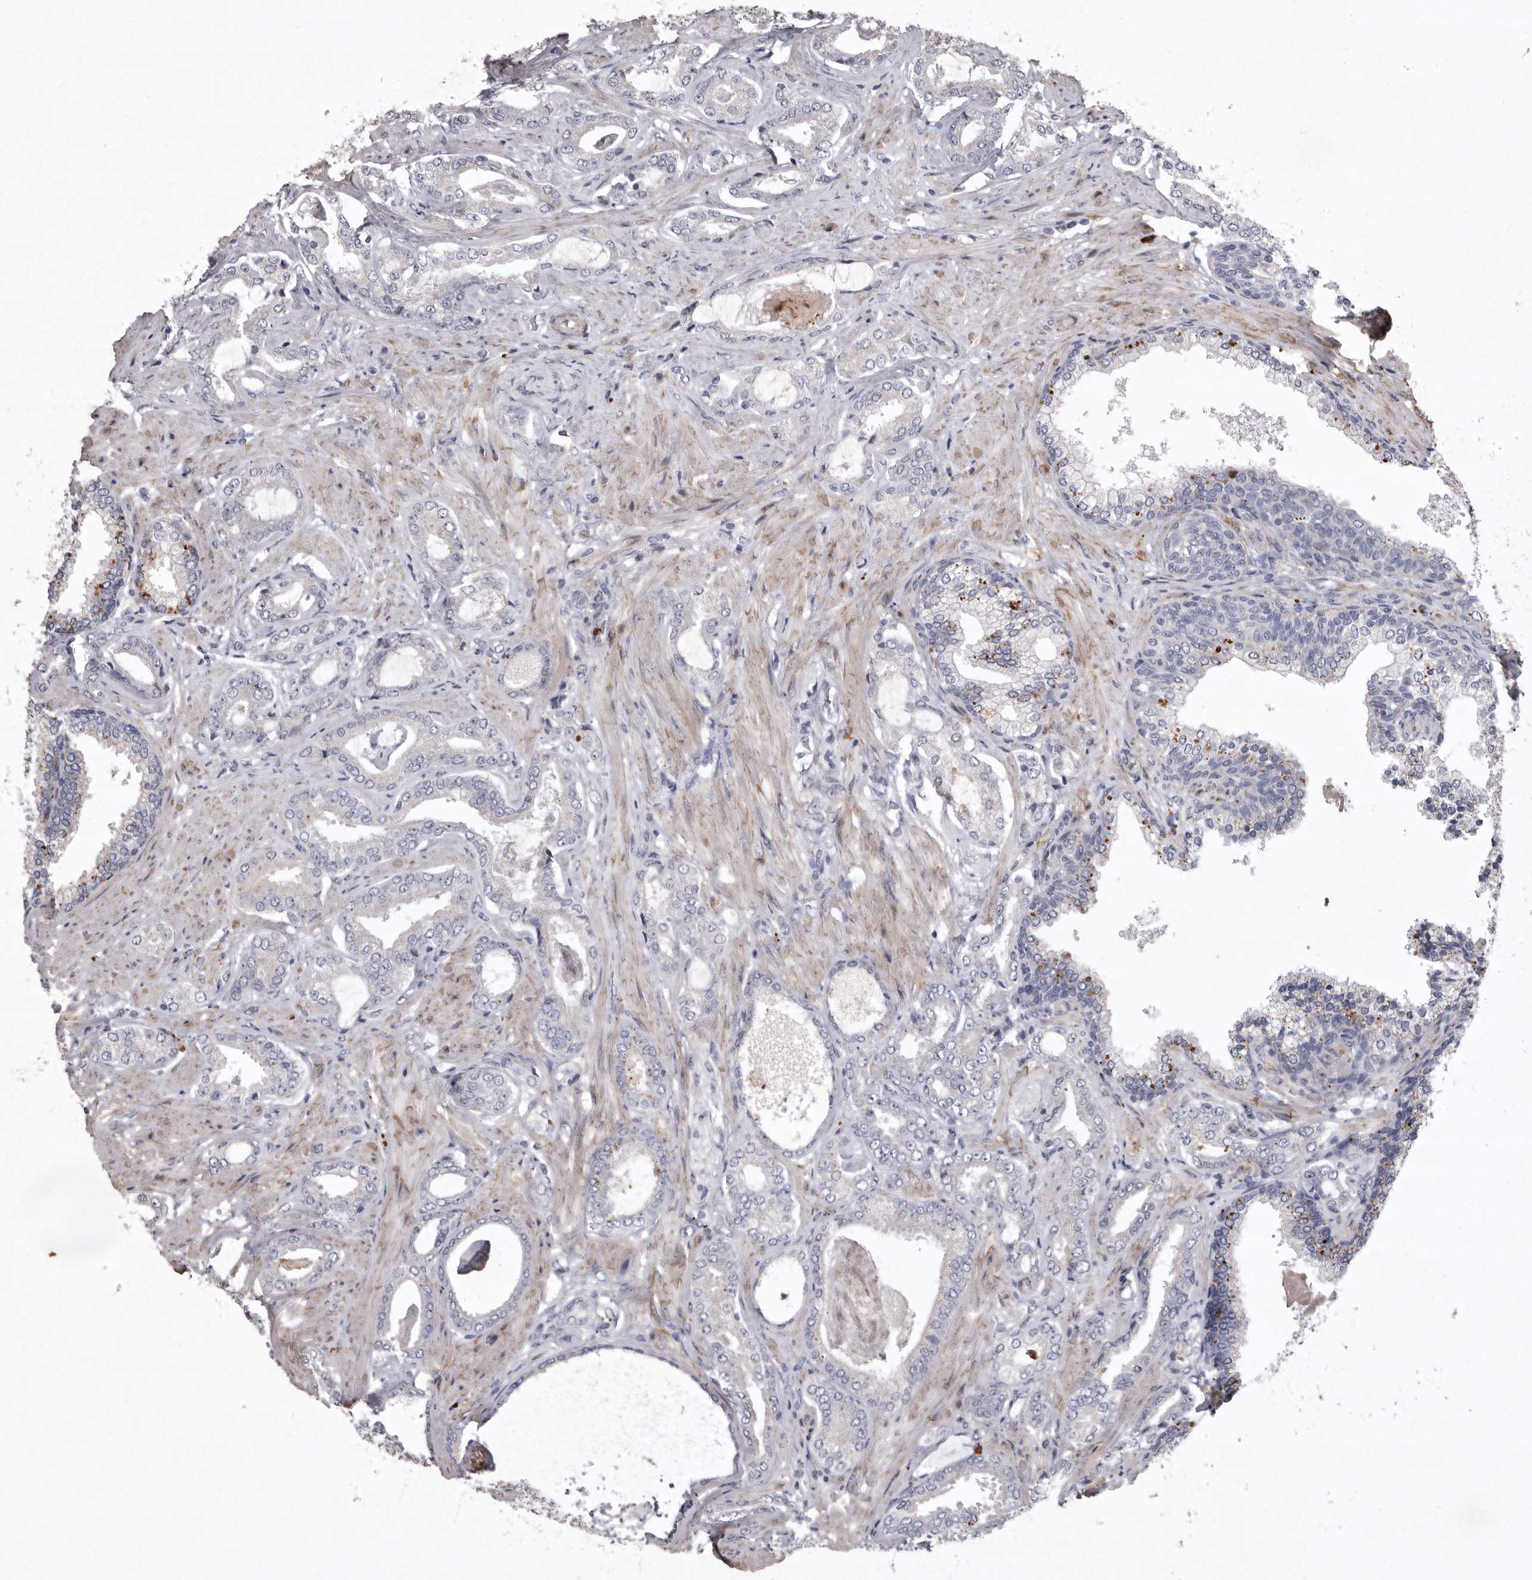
{"staining": {"intensity": "negative", "quantity": "none", "location": "none"}, "tissue": "prostate cancer", "cell_type": "Tumor cells", "image_type": "cancer", "snomed": [{"axis": "morphology", "description": "Adenocarcinoma, Low grade"}, {"axis": "topography", "description": "Prostate"}], "caption": "Prostate cancer (low-grade adenocarcinoma) was stained to show a protein in brown. There is no significant positivity in tumor cells.", "gene": "NKAIN4", "patient": {"sex": "male", "age": 71}}